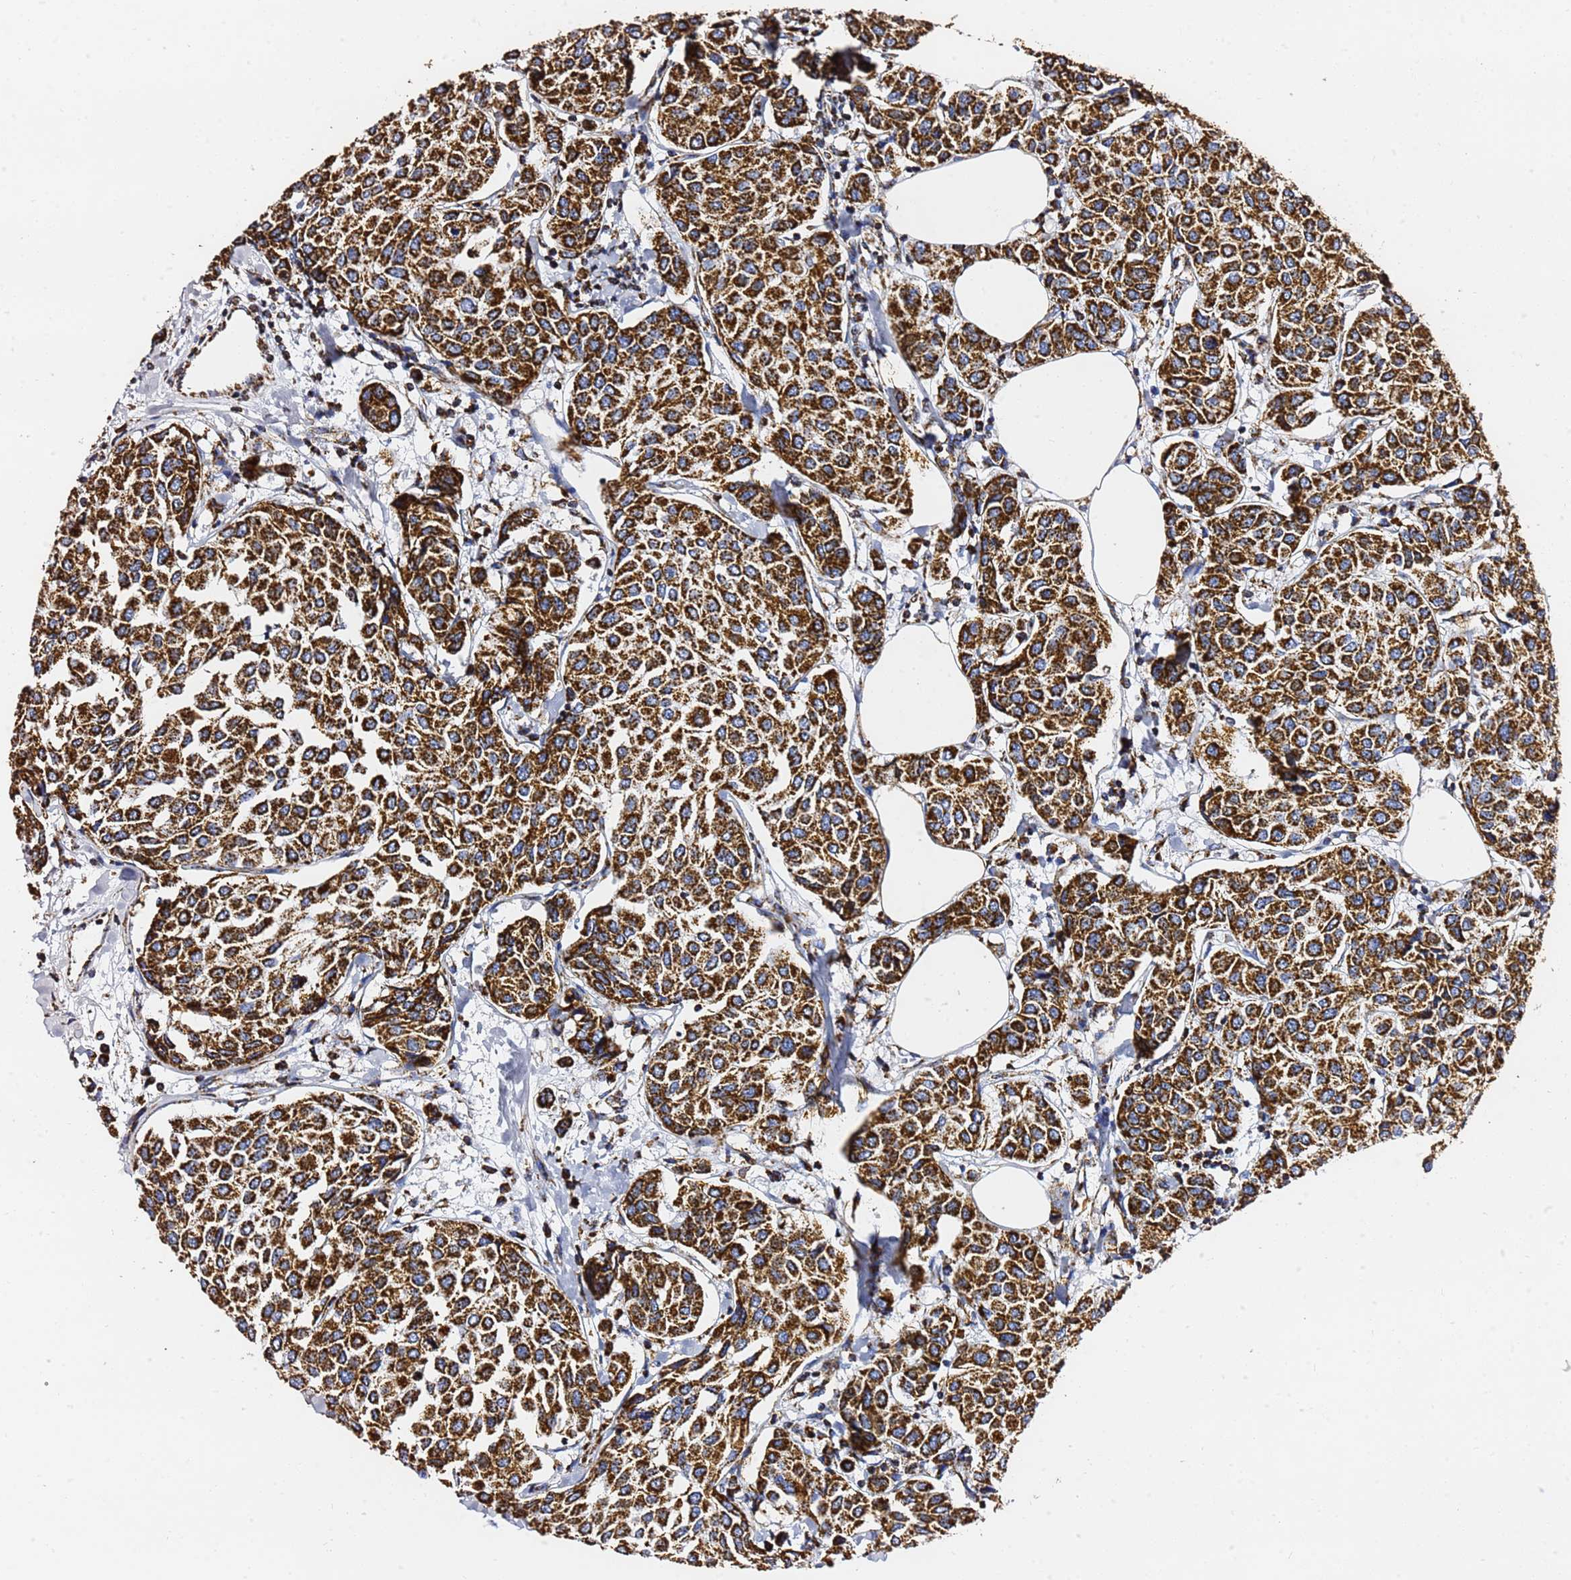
{"staining": {"intensity": "strong", "quantity": ">75%", "location": "cytoplasmic/membranous"}, "tissue": "breast cancer", "cell_type": "Tumor cells", "image_type": "cancer", "snomed": [{"axis": "morphology", "description": "Duct carcinoma"}, {"axis": "topography", "description": "Breast"}], "caption": "Protein expression analysis of human breast cancer (infiltrating ductal carcinoma) reveals strong cytoplasmic/membranous positivity in about >75% of tumor cells.", "gene": "PHB2", "patient": {"sex": "female", "age": 55}}